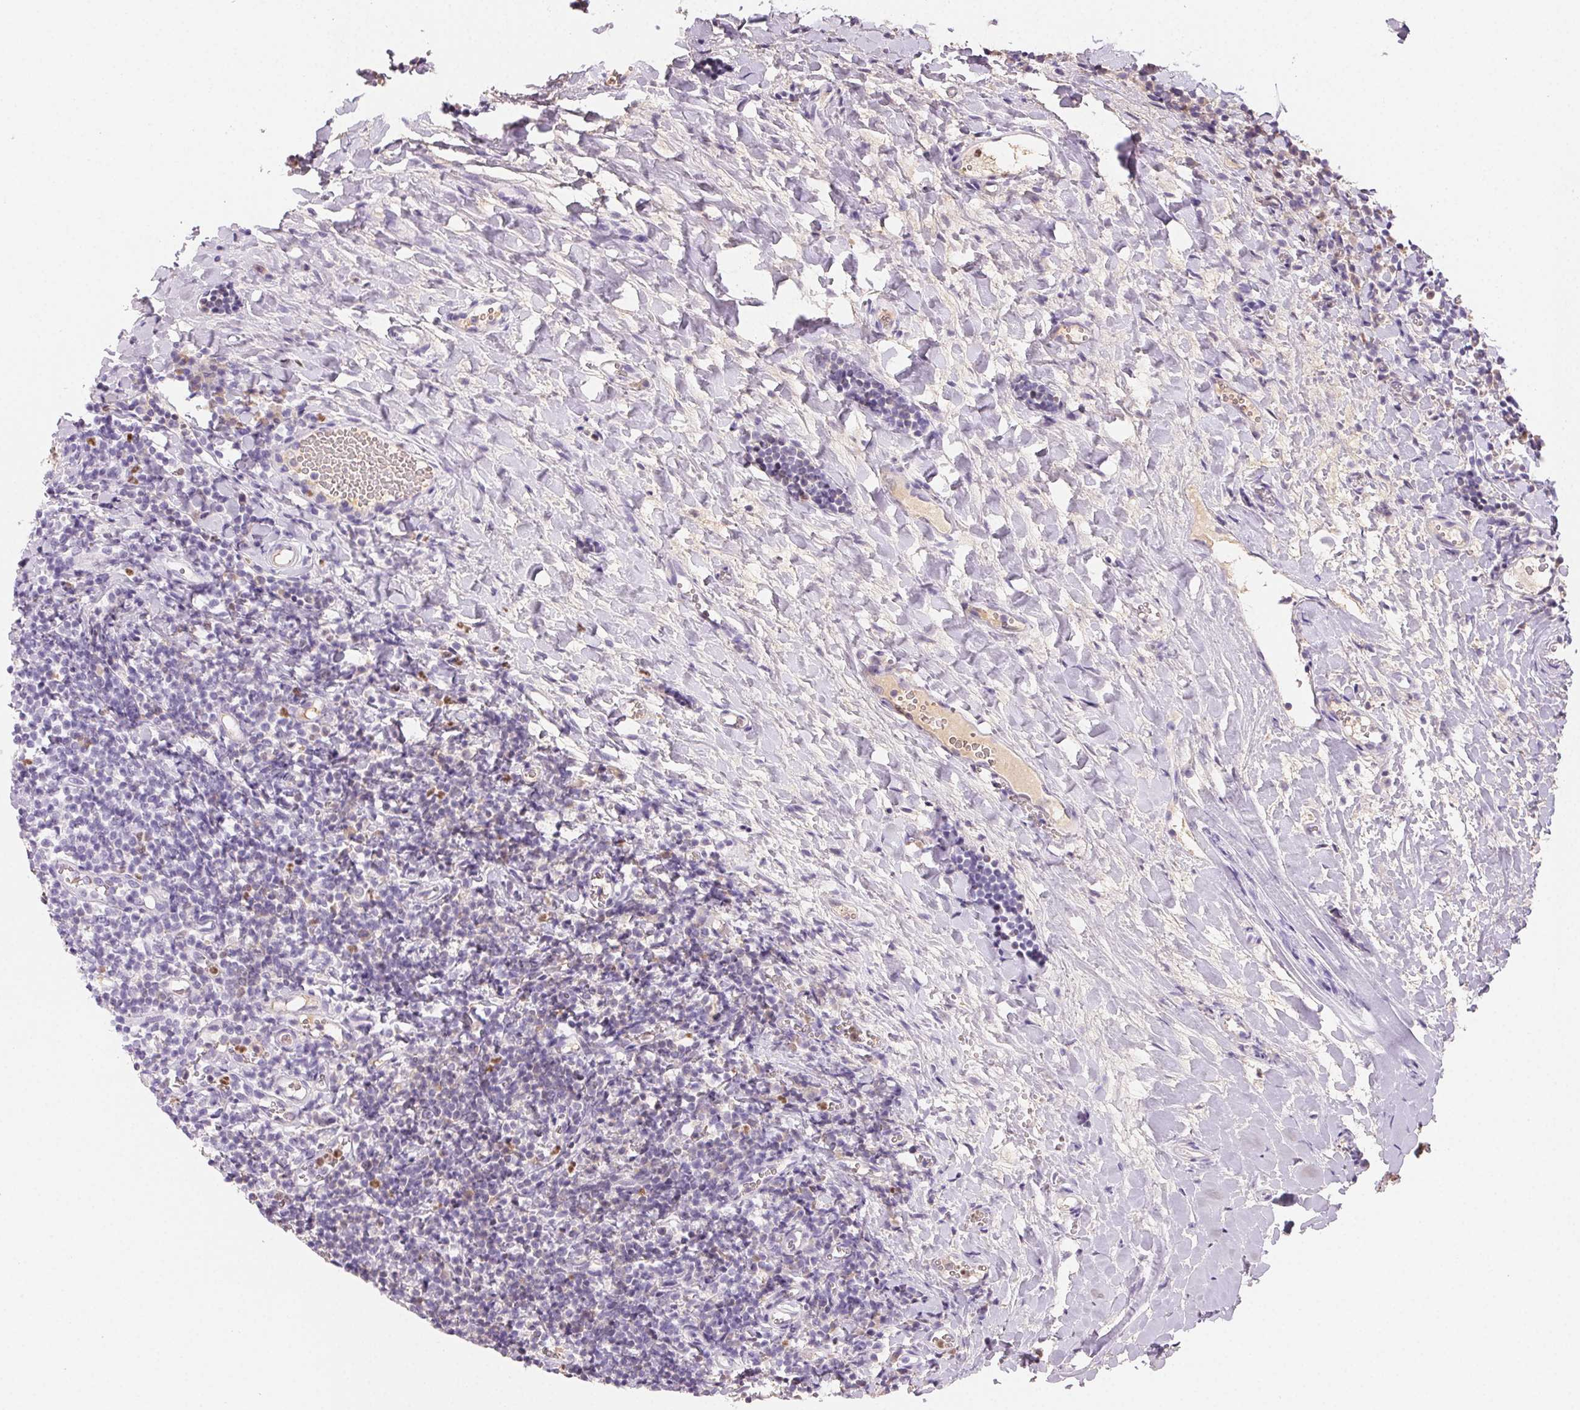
{"staining": {"intensity": "negative", "quantity": "none", "location": "none"}, "tissue": "tonsil", "cell_type": "Germinal center cells", "image_type": "normal", "snomed": [{"axis": "morphology", "description": "Normal tissue, NOS"}, {"axis": "topography", "description": "Tonsil"}], "caption": "An immunohistochemistry micrograph of normal tonsil is shown. There is no staining in germinal center cells of tonsil. (DAB immunohistochemistry, high magnification).", "gene": "PADI4", "patient": {"sex": "female", "age": 10}}